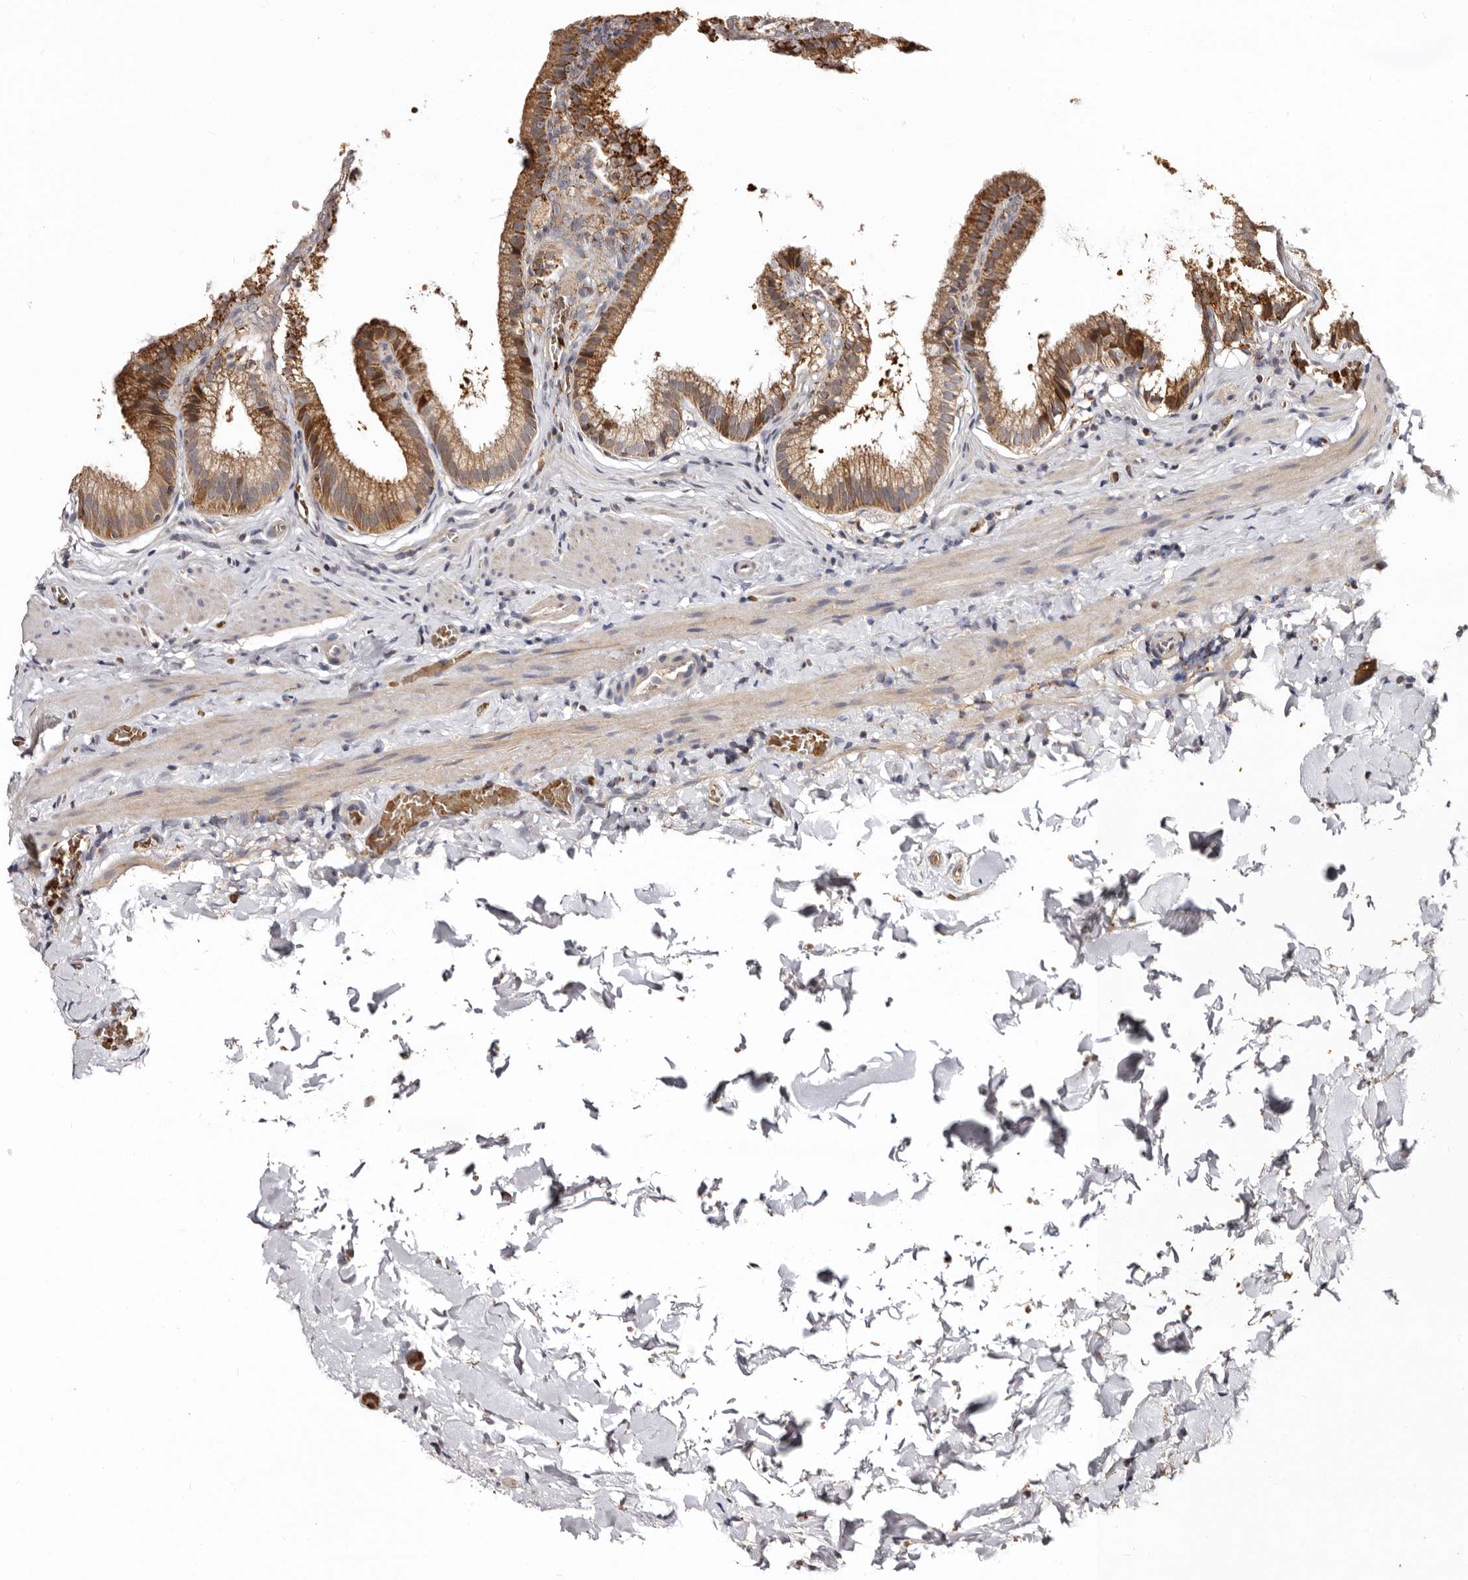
{"staining": {"intensity": "strong", "quantity": ">75%", "location": "cytoplasmic/membranous"}, "tissue": "gallbladder", "cell_type": "Glandular cells", "image_type": "normal", "snomed": [{"axis": "morphology", "description": "Normal tissue, NOS"}, {"axis": "topography", "description": "Gallbladder"}], "caption": "A brown stain highlights strong cytoplasmic/membranous positivity of a protein in glandular cells of normal human gallbladder.", "gene": "BAX", "patient": {"sex": "male", "age": 38}}